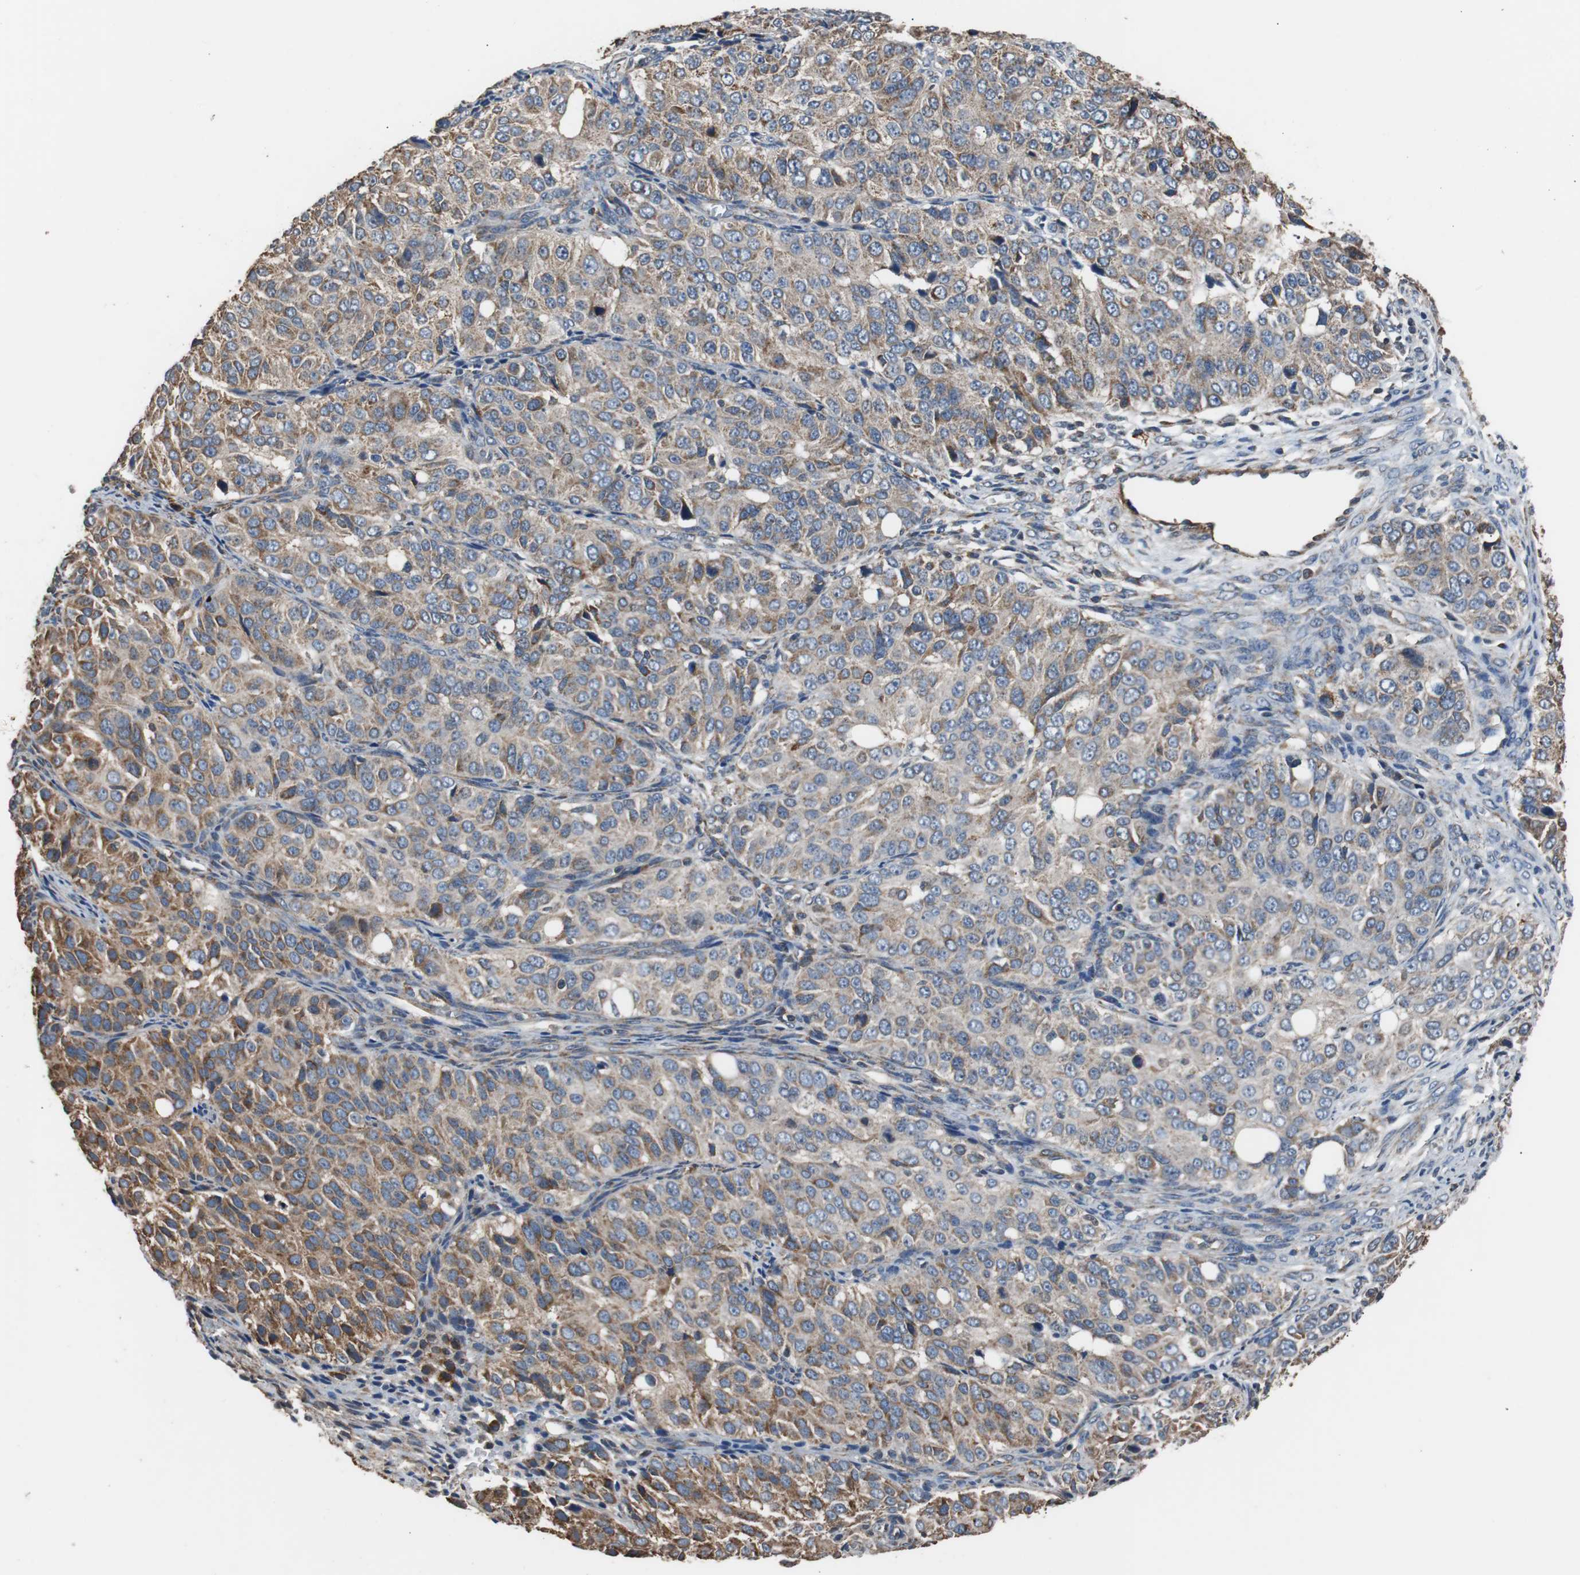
{"staining": {"intensity": "moderate", "quantity": ">75%", "location": "cytoplasmic/membranous"}, "tissue": "ovarian cancer", "cell_type": "Tumor cells", "image_type": "cancer", "snomed": [{"axis": "morphology", "description": "Carcinoma, endometroid"}, {"axis": "topography", "description": "Ovary"}], "caption": "A micrograph of human endometroid carcinoma (ovarian) stained for a protein reveals moderate cytoplasmic/membranous brown staining in tumor cells. (Stains: DAB (3,3'-diaminobenzidine) in brown, nuclei in blue, Microscopy: brightfield microscopy at high magnification).", "gene": "PITRM1", "patient": {"sex": "female", "age": 51}}